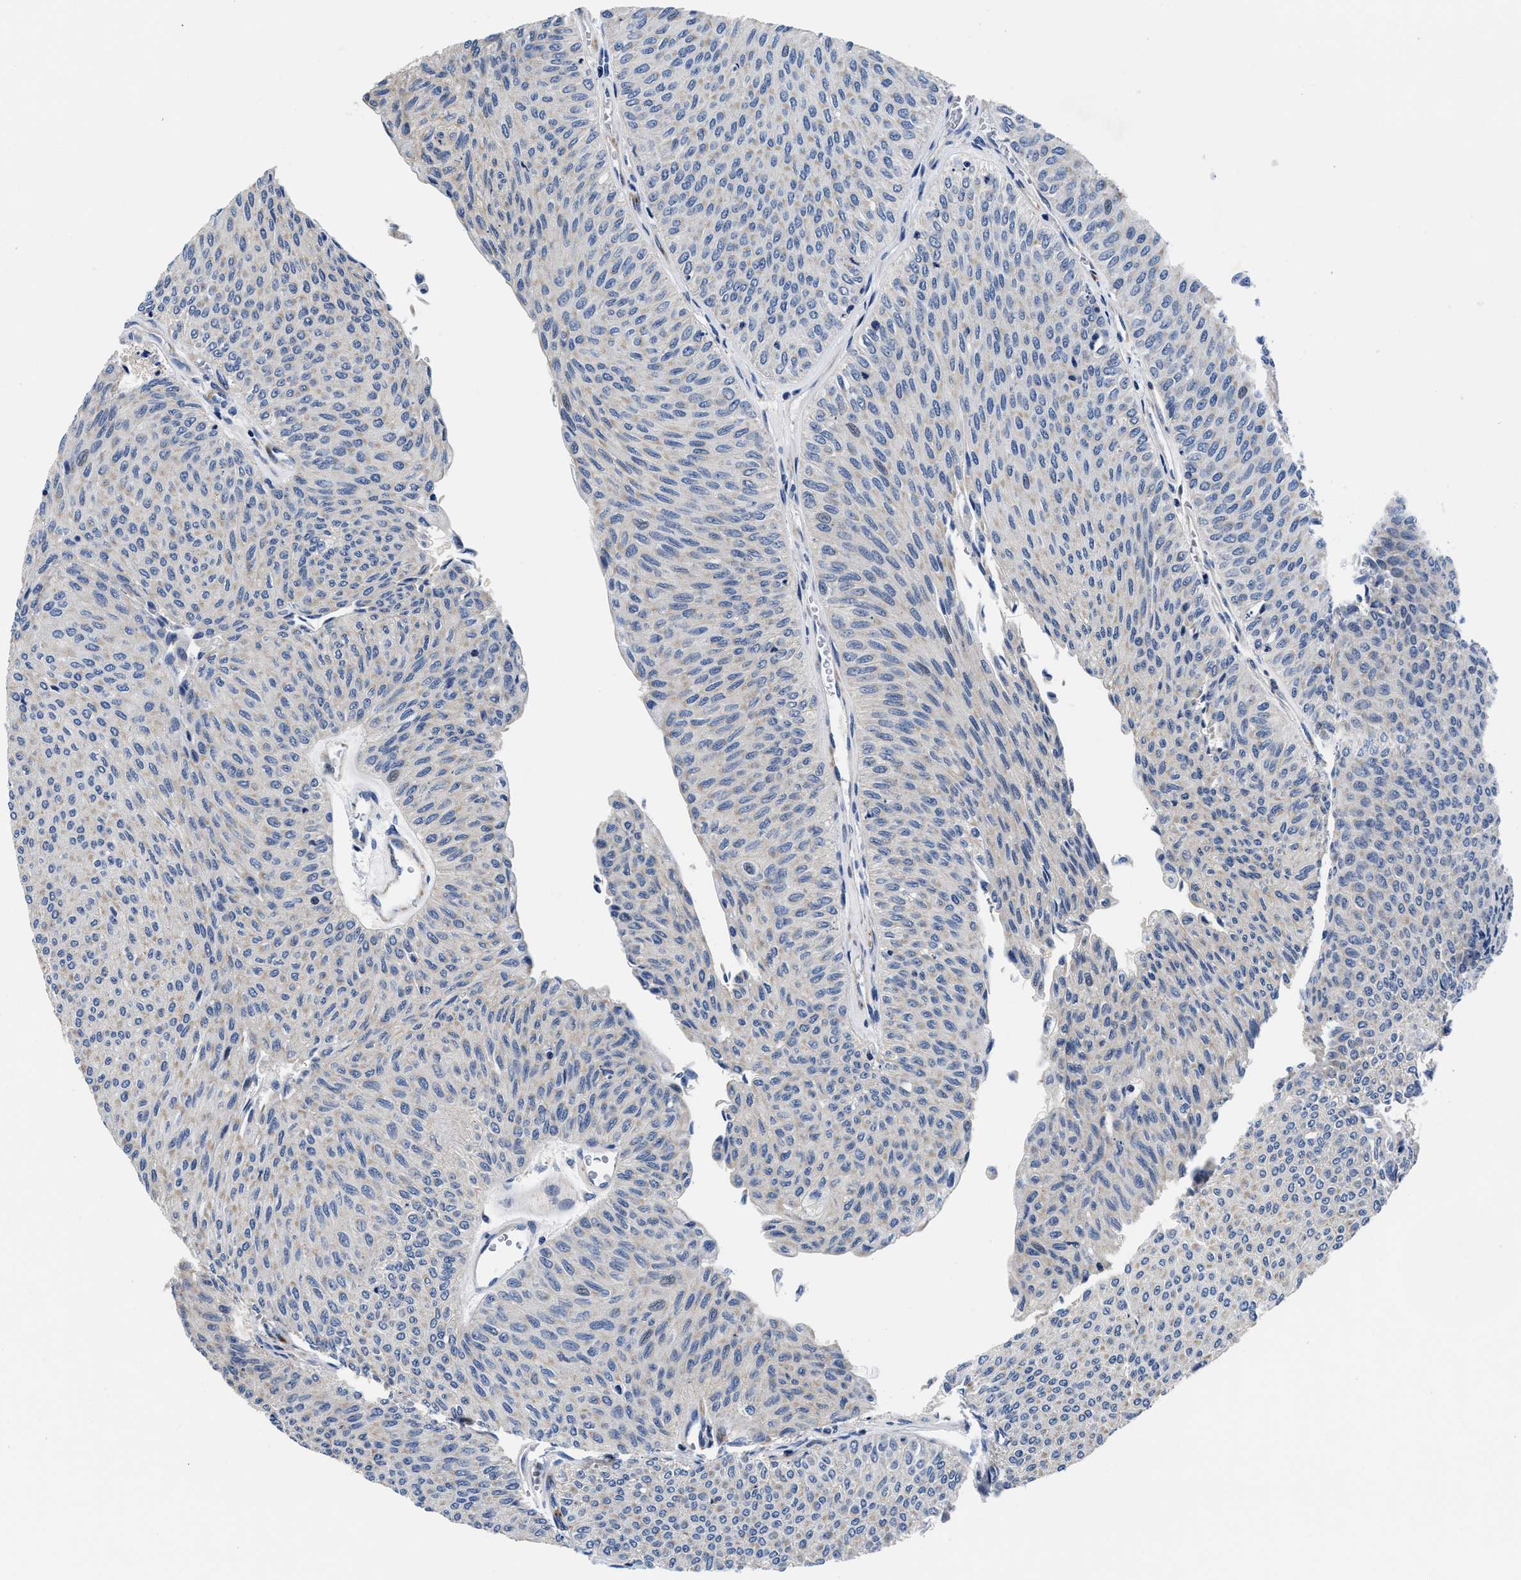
{"staining": {"intensity": "negative", "quantity": "none", "location": "none"}, "tissue": "urothelial cancer", "cell_type": "Tumor cells", "image_type": "cancer", "snomed": [{"axis": "morphology", "description": "Urothelial carcinoma, Low grade"}, {"axis": "topography", "description": "Urinary bladder"}], "caption": "Tumor cells show no significant staining in low-grade urothelial carcinoma.", "gene": "SLC35F1", "patient": {"sex": "male", "age": 78}}